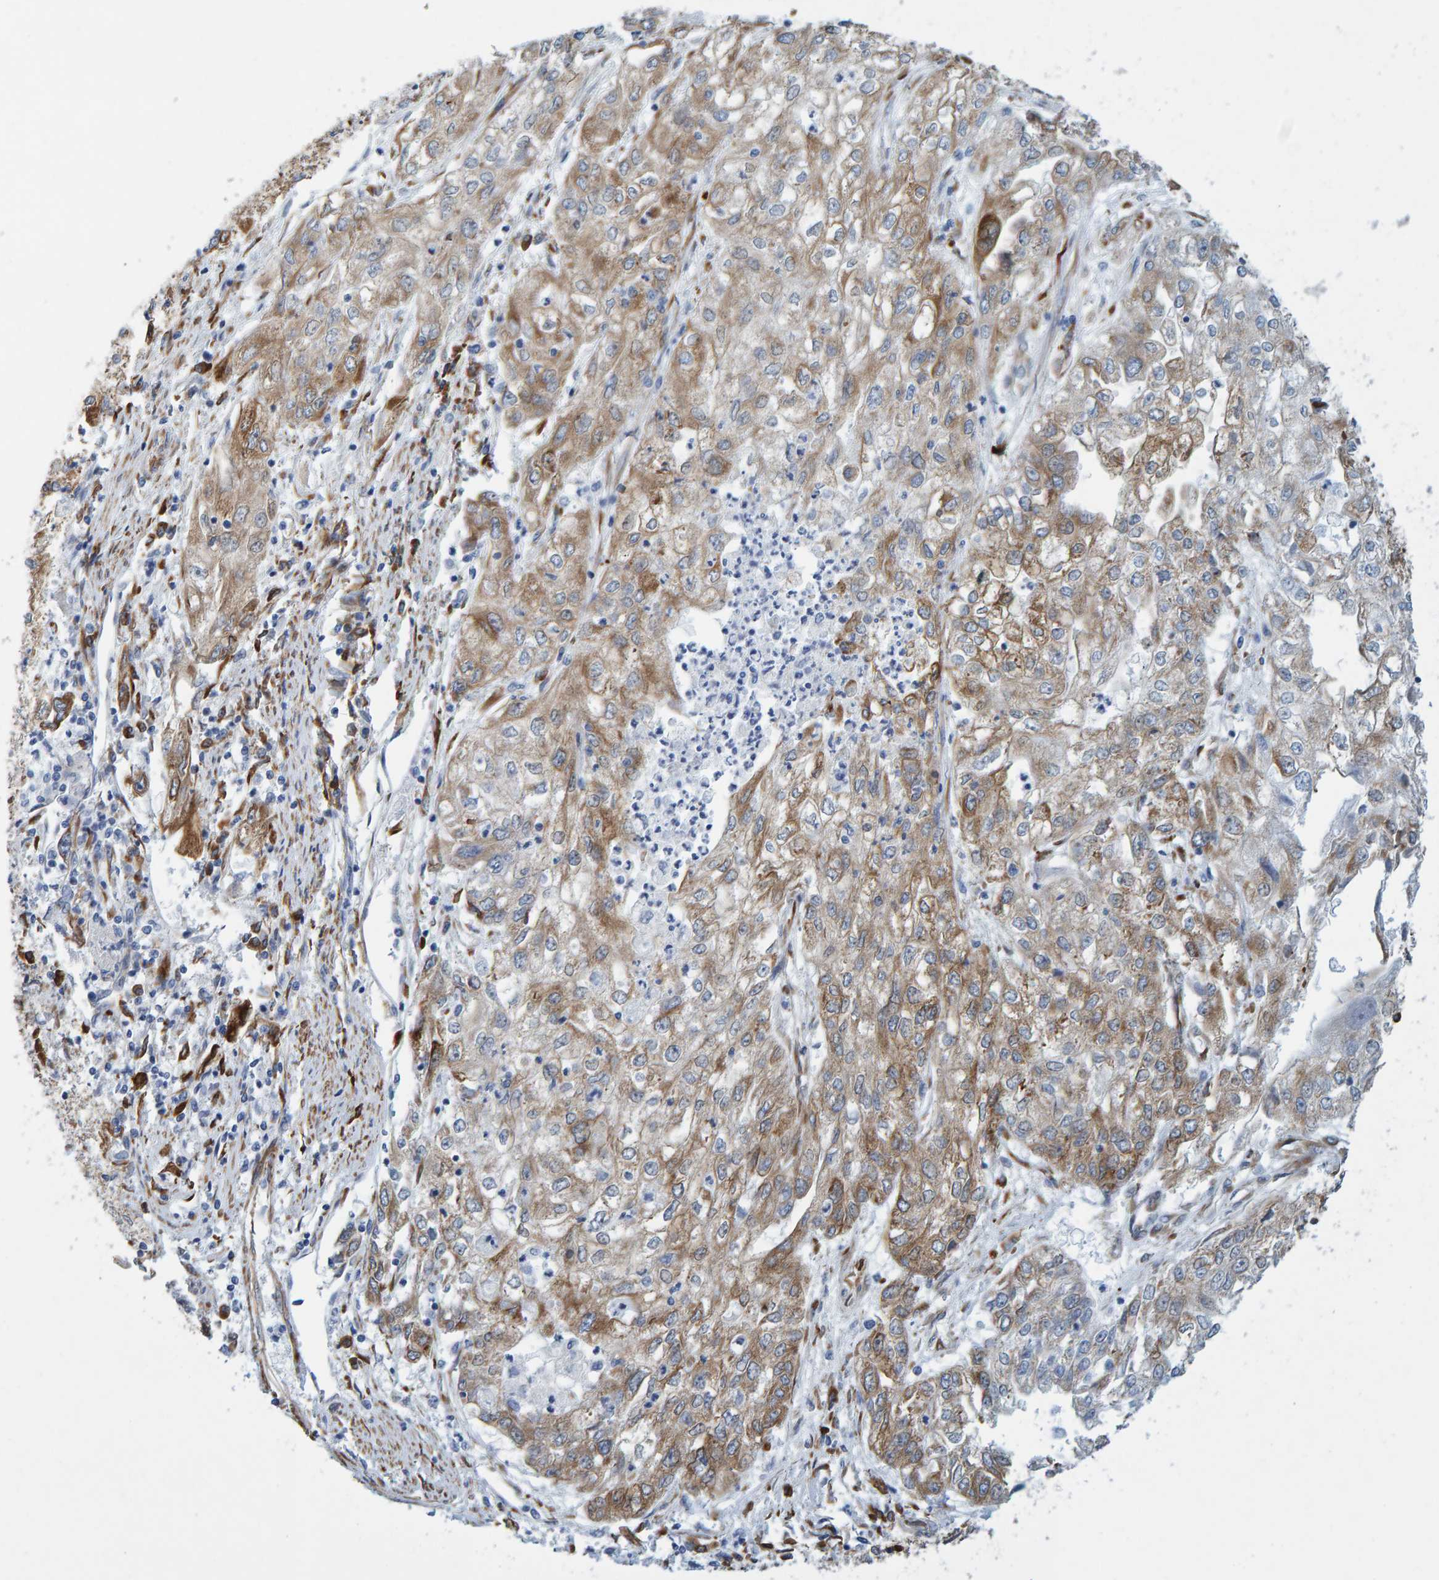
{"staining": {"intensity": "moderate", "quantity": "25%-75%", "location": "cytoplasmic/membranous"}, "tissue": "endometrial cancer", "cell_type": "Tumor cells", "image_type": "cancer", "snomed": [{"axis": "morphology", "description": "Adenocarcinoma, NOS"}, {"axis": "topography", "description": "Endometrium"}], "caption": "IHC (DAB (3,3'-diaminobenzidine)) staining of human adenocarcinoma (endometrial) reveals moderate cytoplasmic/membranous protein staining in about 25%-75% of tumor cells.", "gene": "MMP16", "patient": {"sex": "female", "age": 49}}